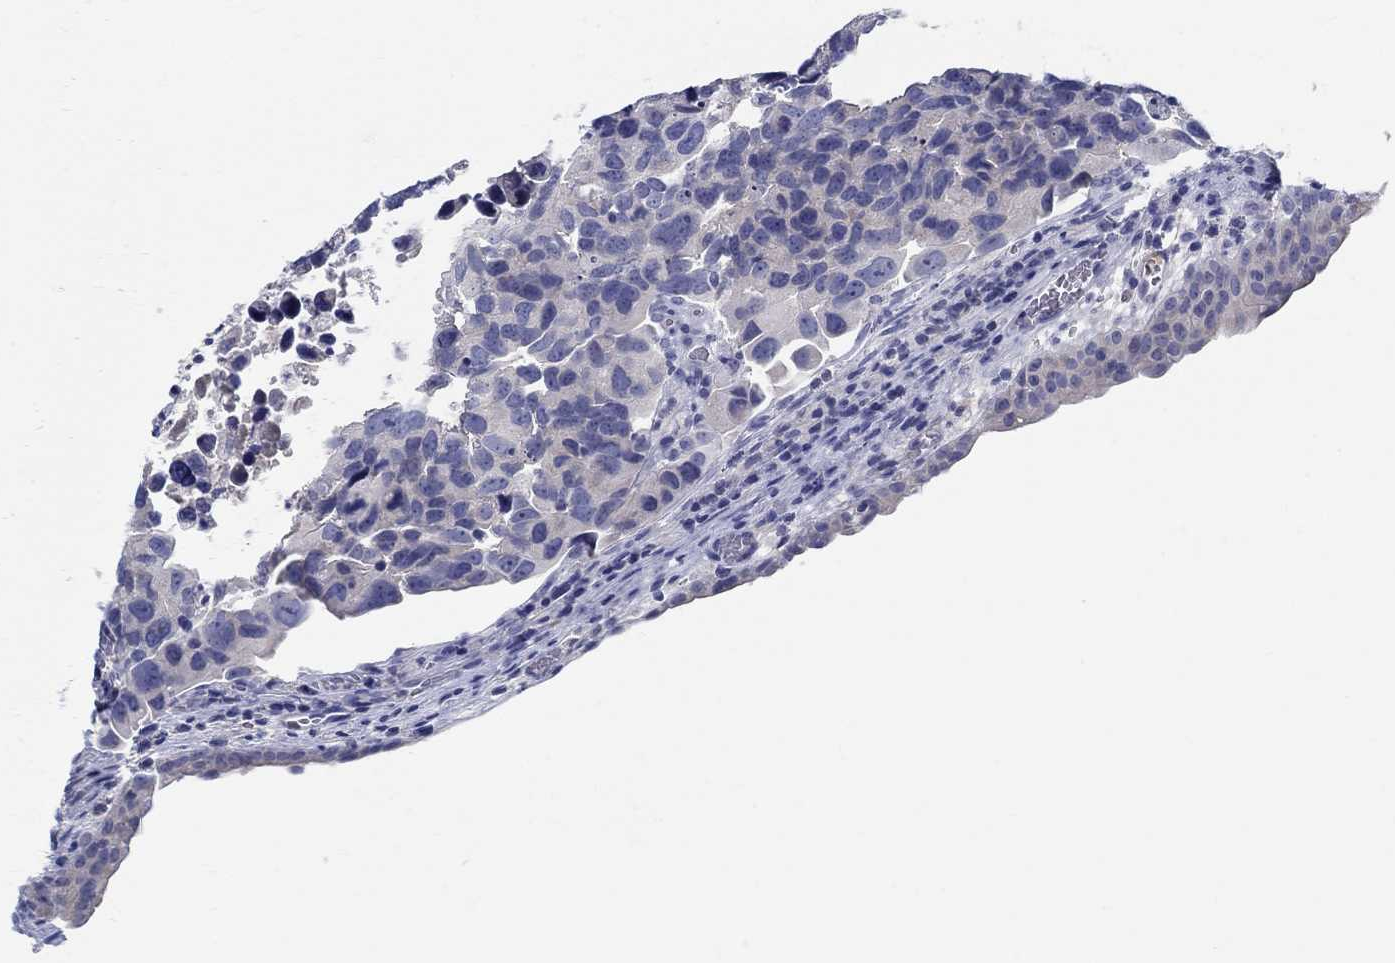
{"staining": {"intensity": "negative", "quantity": "none", "location": "none"}, "tissue": "urothelial cancer", "cell_type": "Tumor cells", "image_type": "cancer", "snomed": [{"axis": "morphology", "description": "Urothelial carcinoma, High grade"}, {"axis": "topography", "description": "Urinary bladder"}], "caption": "Human urothelial carcinoma (high-grade) stained for a protein using immunohistochemistry (IHC) displays no expression in tumor cells.", "gene": "CRYGD", "patient": {"sex": "male", "age": 60}}